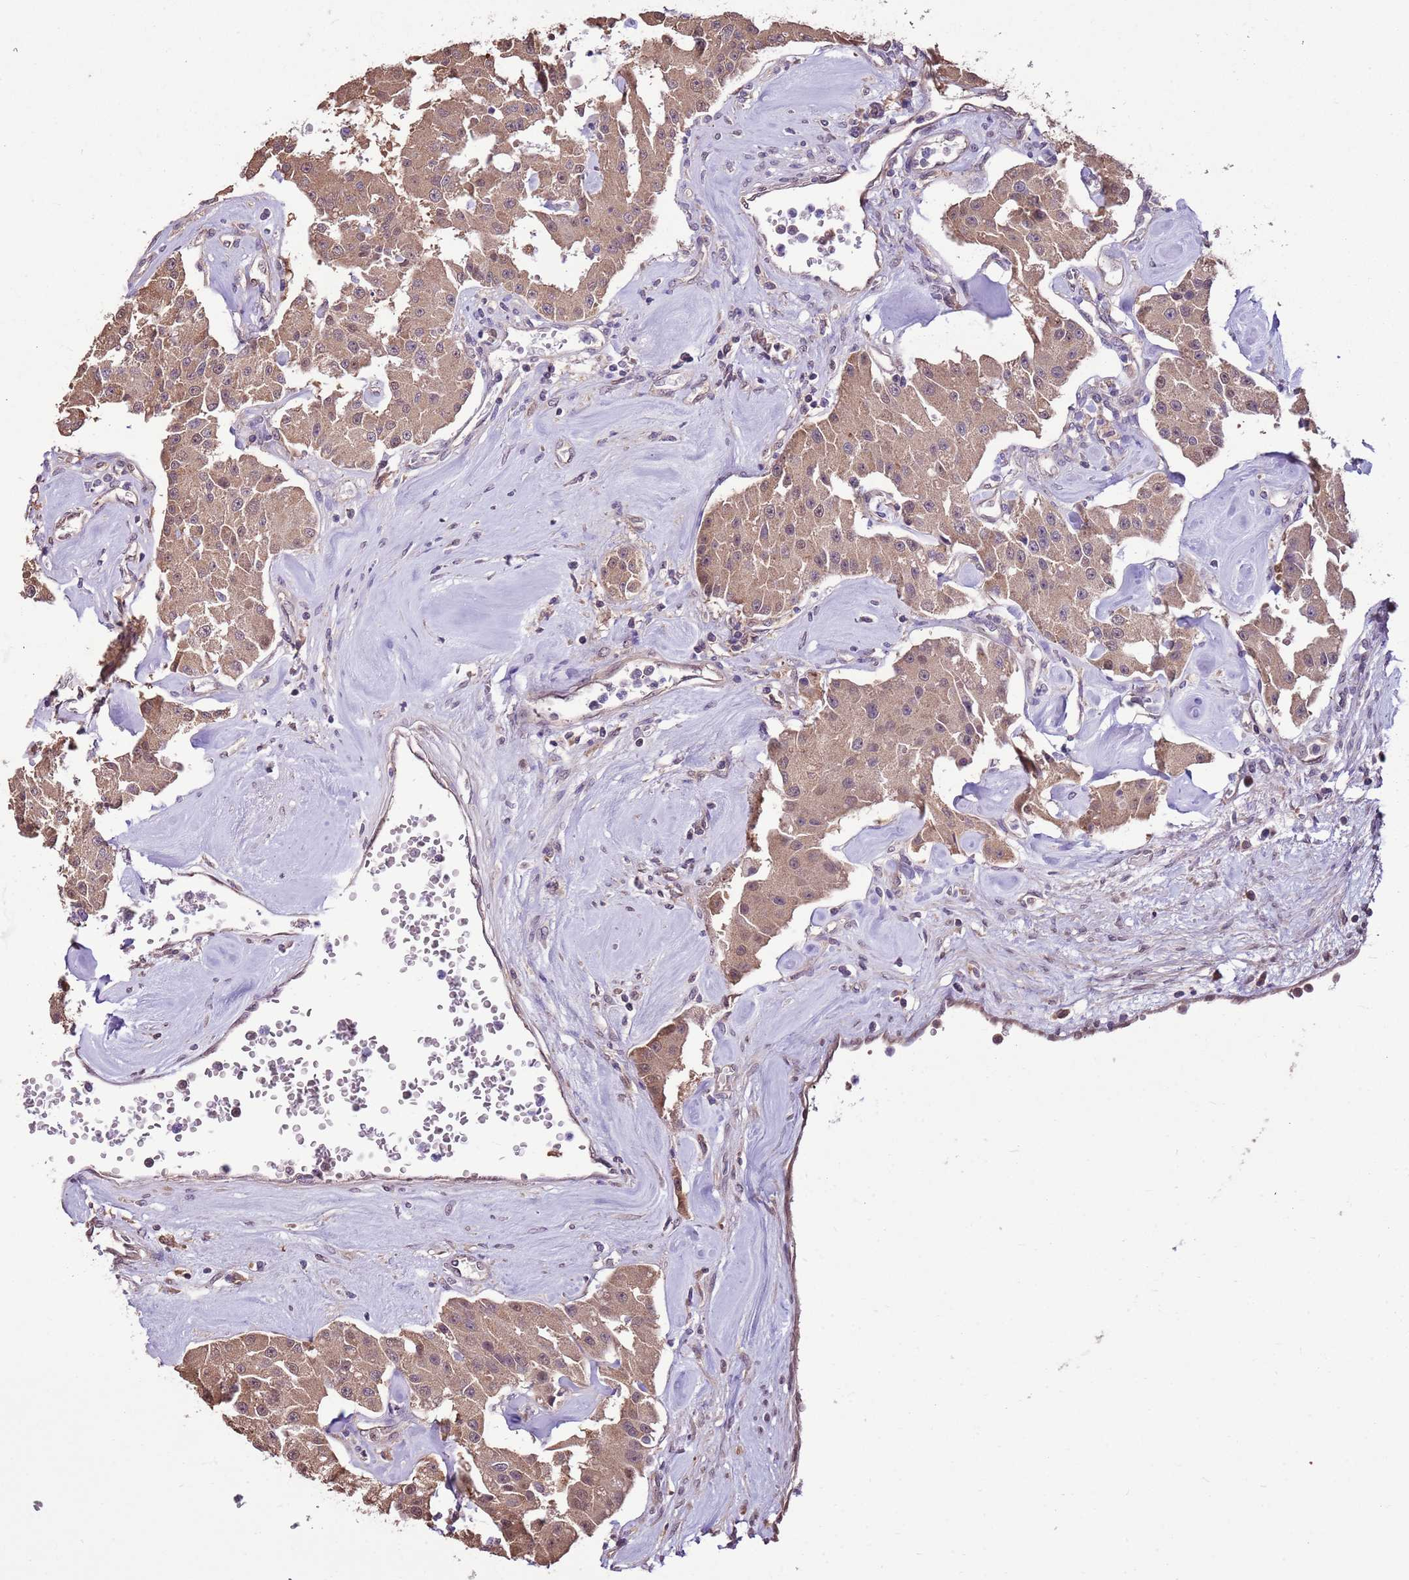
{"staining": {"intensity": "moderate", "quantity": ">75%", "location": "cytoplasmic/membranous"}, "tissue": "carcinoid", "cell_type": "Tumor cells", "image_type": "cancer", "snomed": [{"axis": "morphology", "description": "Carcinoid, malignant, NOS"}, {"axis": "topography", "description": "Pancreas"}], "caption": "A brown stain highlights moderate cytoplasmic/membranous positivity of a protein in human malignant carcinoid tumor cells.", "gene": "BBS5", "patient": {"sex": "male", "age": 41}}